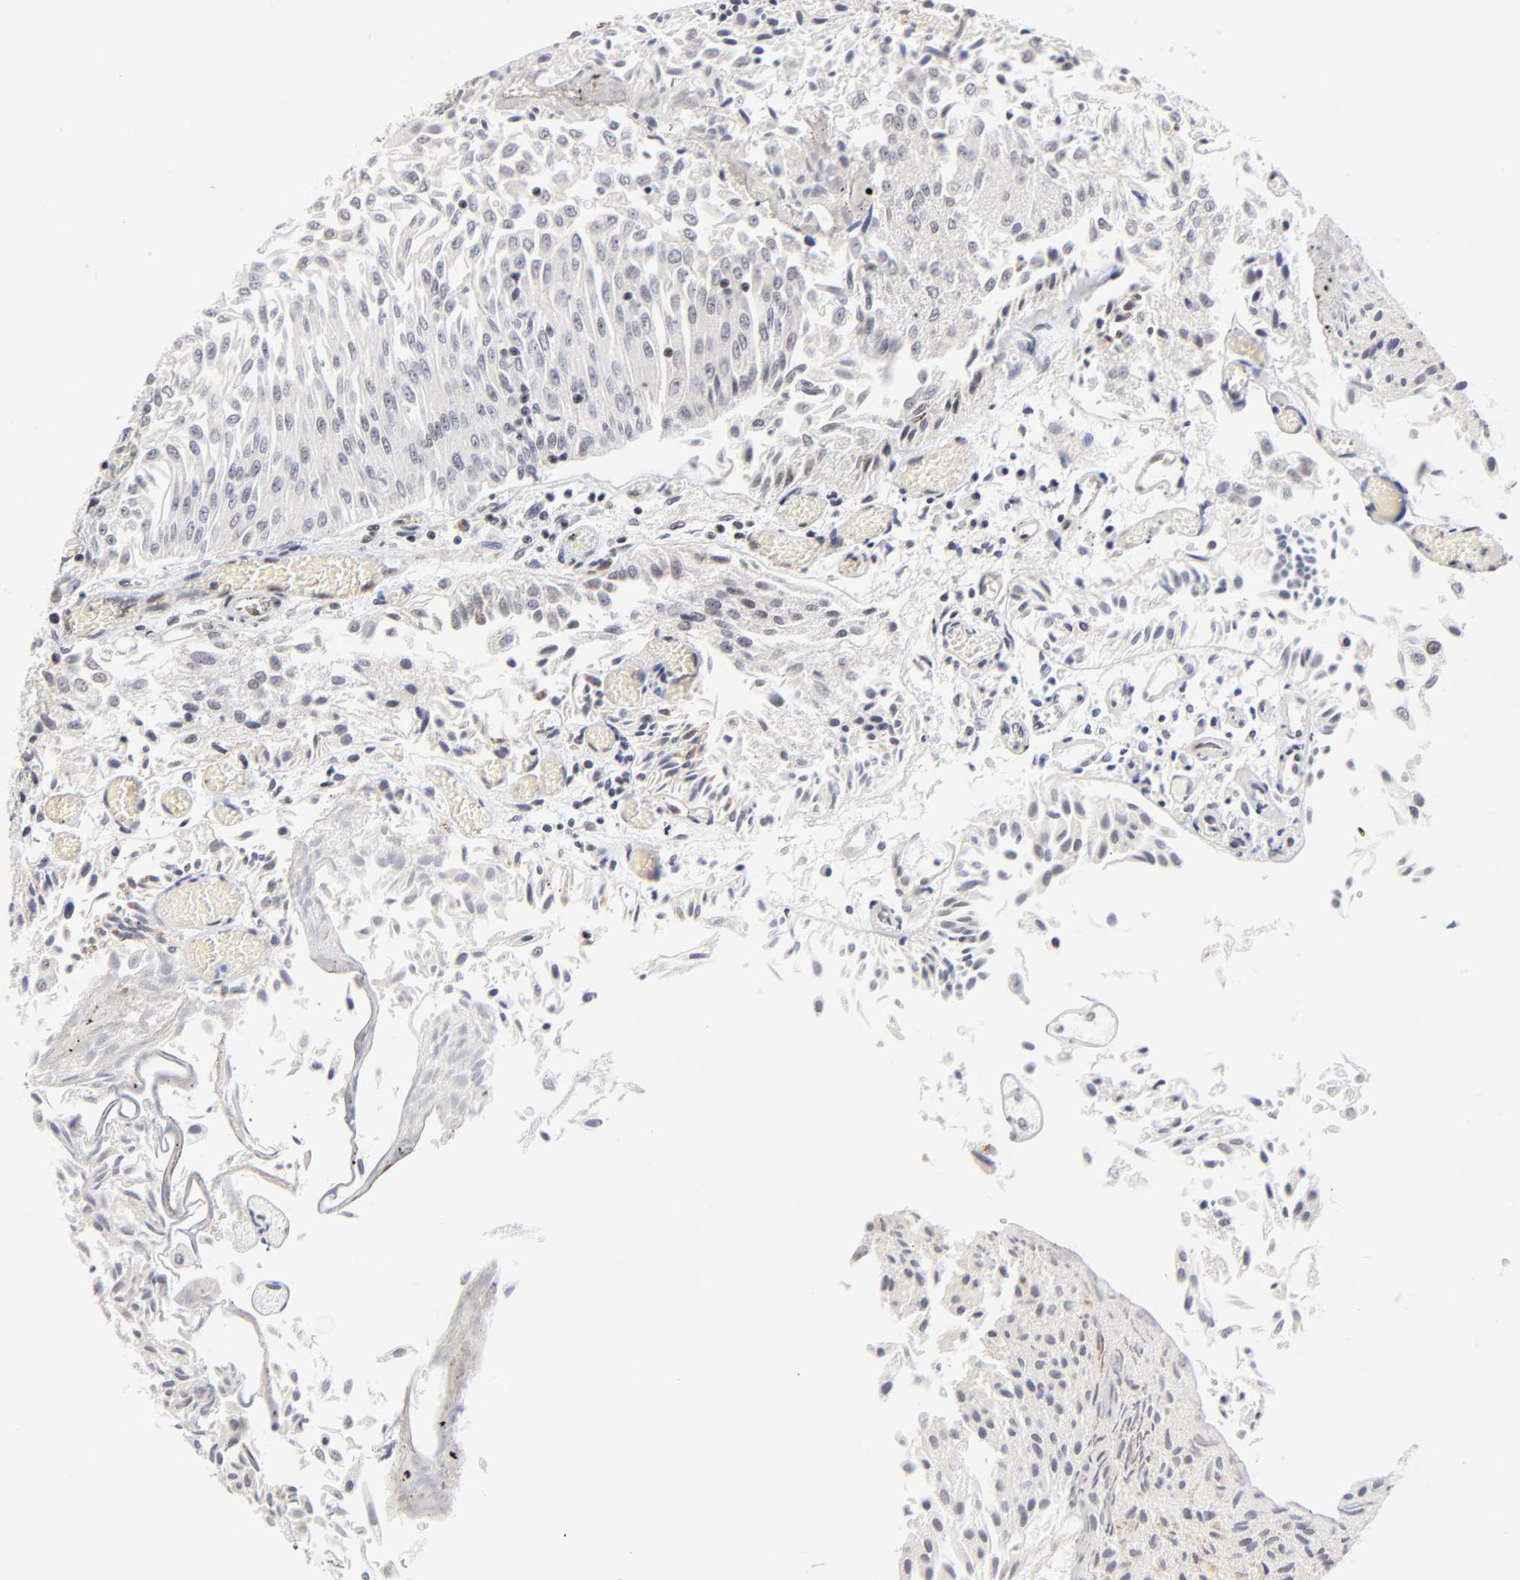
{"staining": {"intensity": "negative", "quantity": "none", "location": "none"}, "tissue": "urothelial cancer", "cell_type": "Tumor cells", "image_type": "cancer", "snomed": [{"axis": "morphology", "description": "Urothelial carcinoma, Low grade"}, {"axis": "topography", "description": "Urinary bladder"}], "caption": "Photomicrograph shows no protein staining in tumor cells of urothelial cancer tissue. Brightfield microscopy of immunohistochemistry (IHC) stained with DAB (3,3'-diaminobenzidine) (brown) and hematoxylin (blue), captured at high magnification.", "gene": "GABPA", "patient": {"sex": "male", "age": 86}}